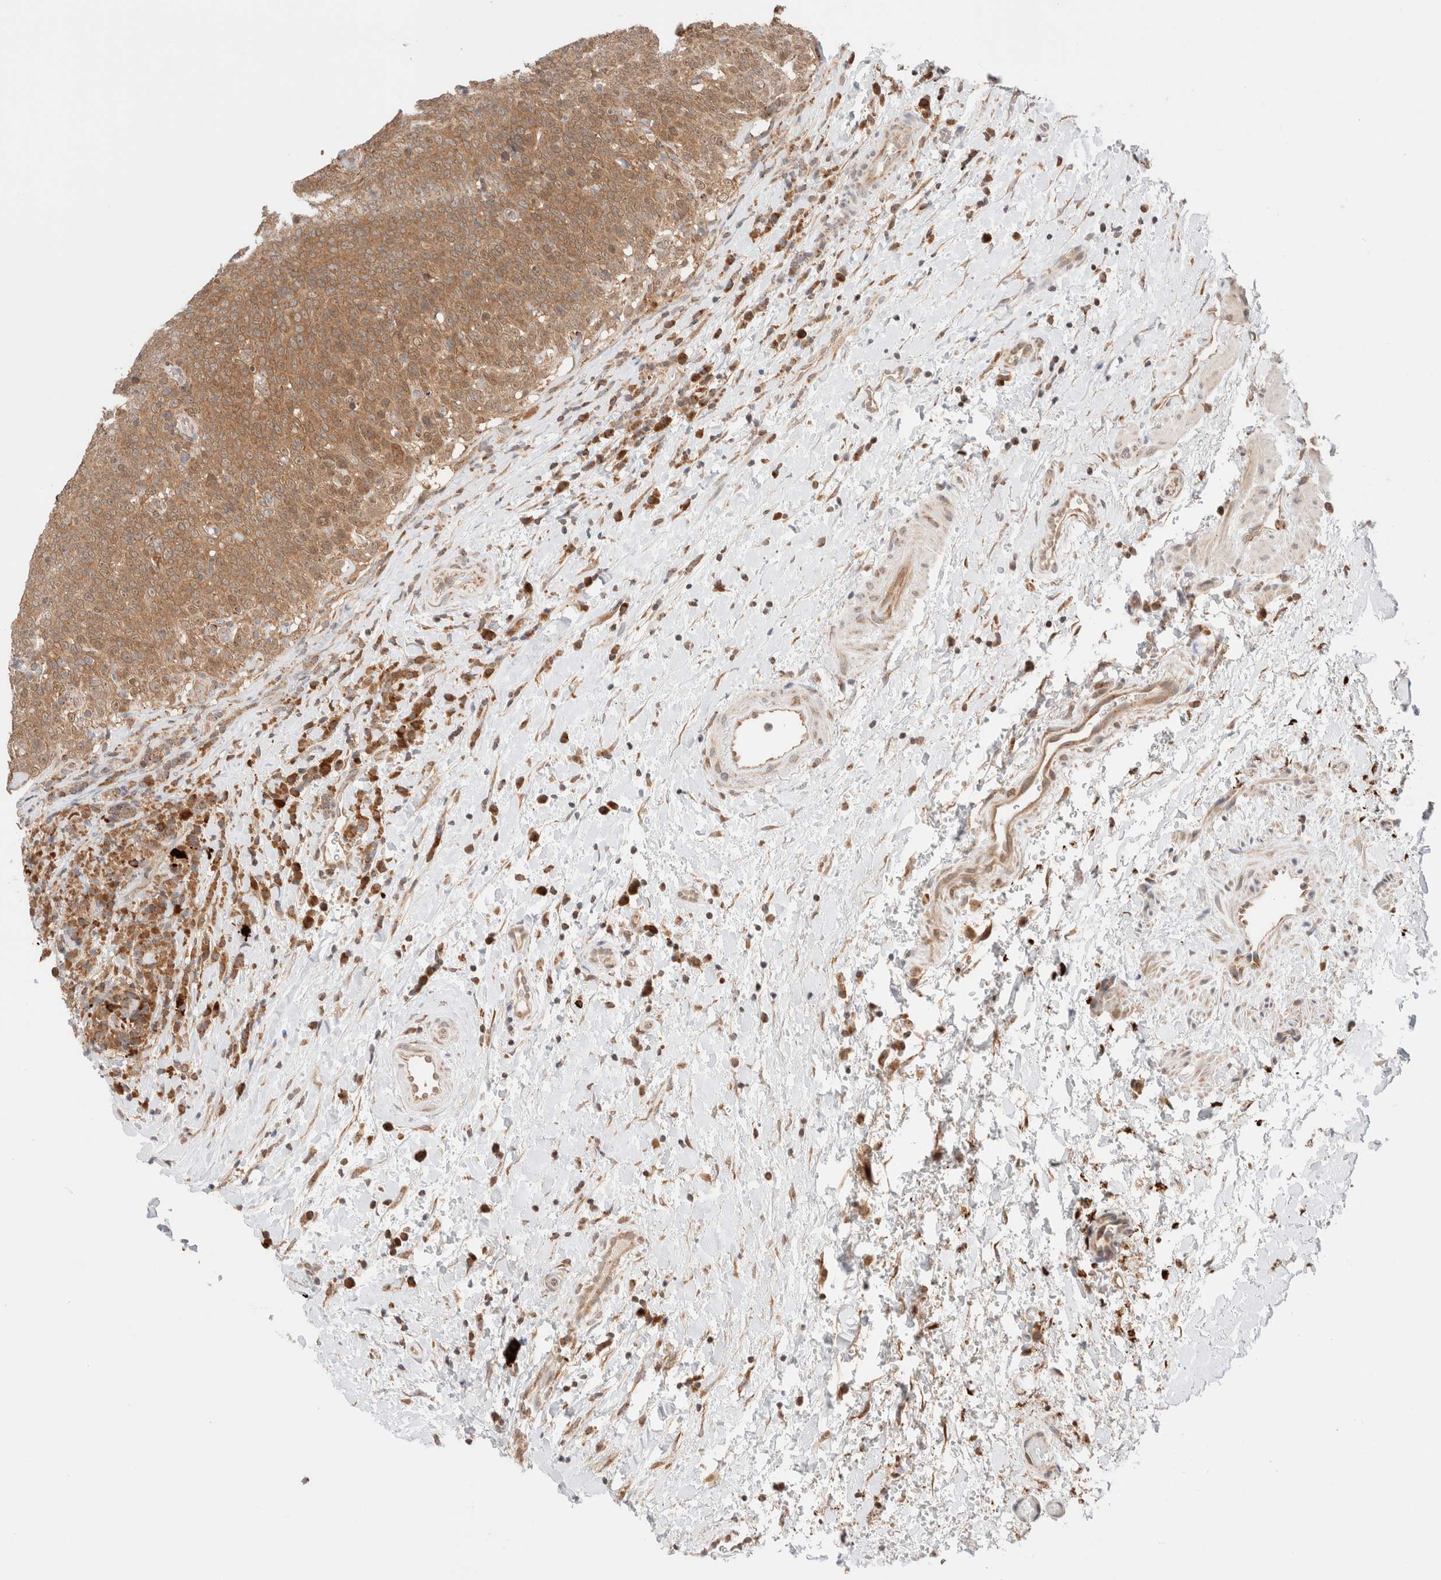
{"staining": {"intensity": "moderate", "quantity": ">75%", "location": "cytoplasmic/membranous"}, "tissue": "head and neck cancer", "cell_type": "Tumor cells", "image_type": "cancer", "snomed": [{"axis": "morphology", "description": "Squamous cell carcinoma, NOS"}, {"axis": "morphology", "description": "Squamous cell carcinoma, metastatic, NOS"}, {"axis": "topography", "description": "Lymph node"}, {"axis": "topography", "description": "Head-Neck"}], "caption": "Tumor cells display medium levels of moderate cytoplasmic/membranous expression in approximately >75% of cells in head and neck cancer (metastatic squamous cell carcinoma). The staining was performed using DAB (3,3'-diaminobenzidine), with brown indicating positive protein expression. Nuclei are stained blue with hematoxylin.", "gene": "XKR4", "patient": {"sex": "male", "age": 62}}